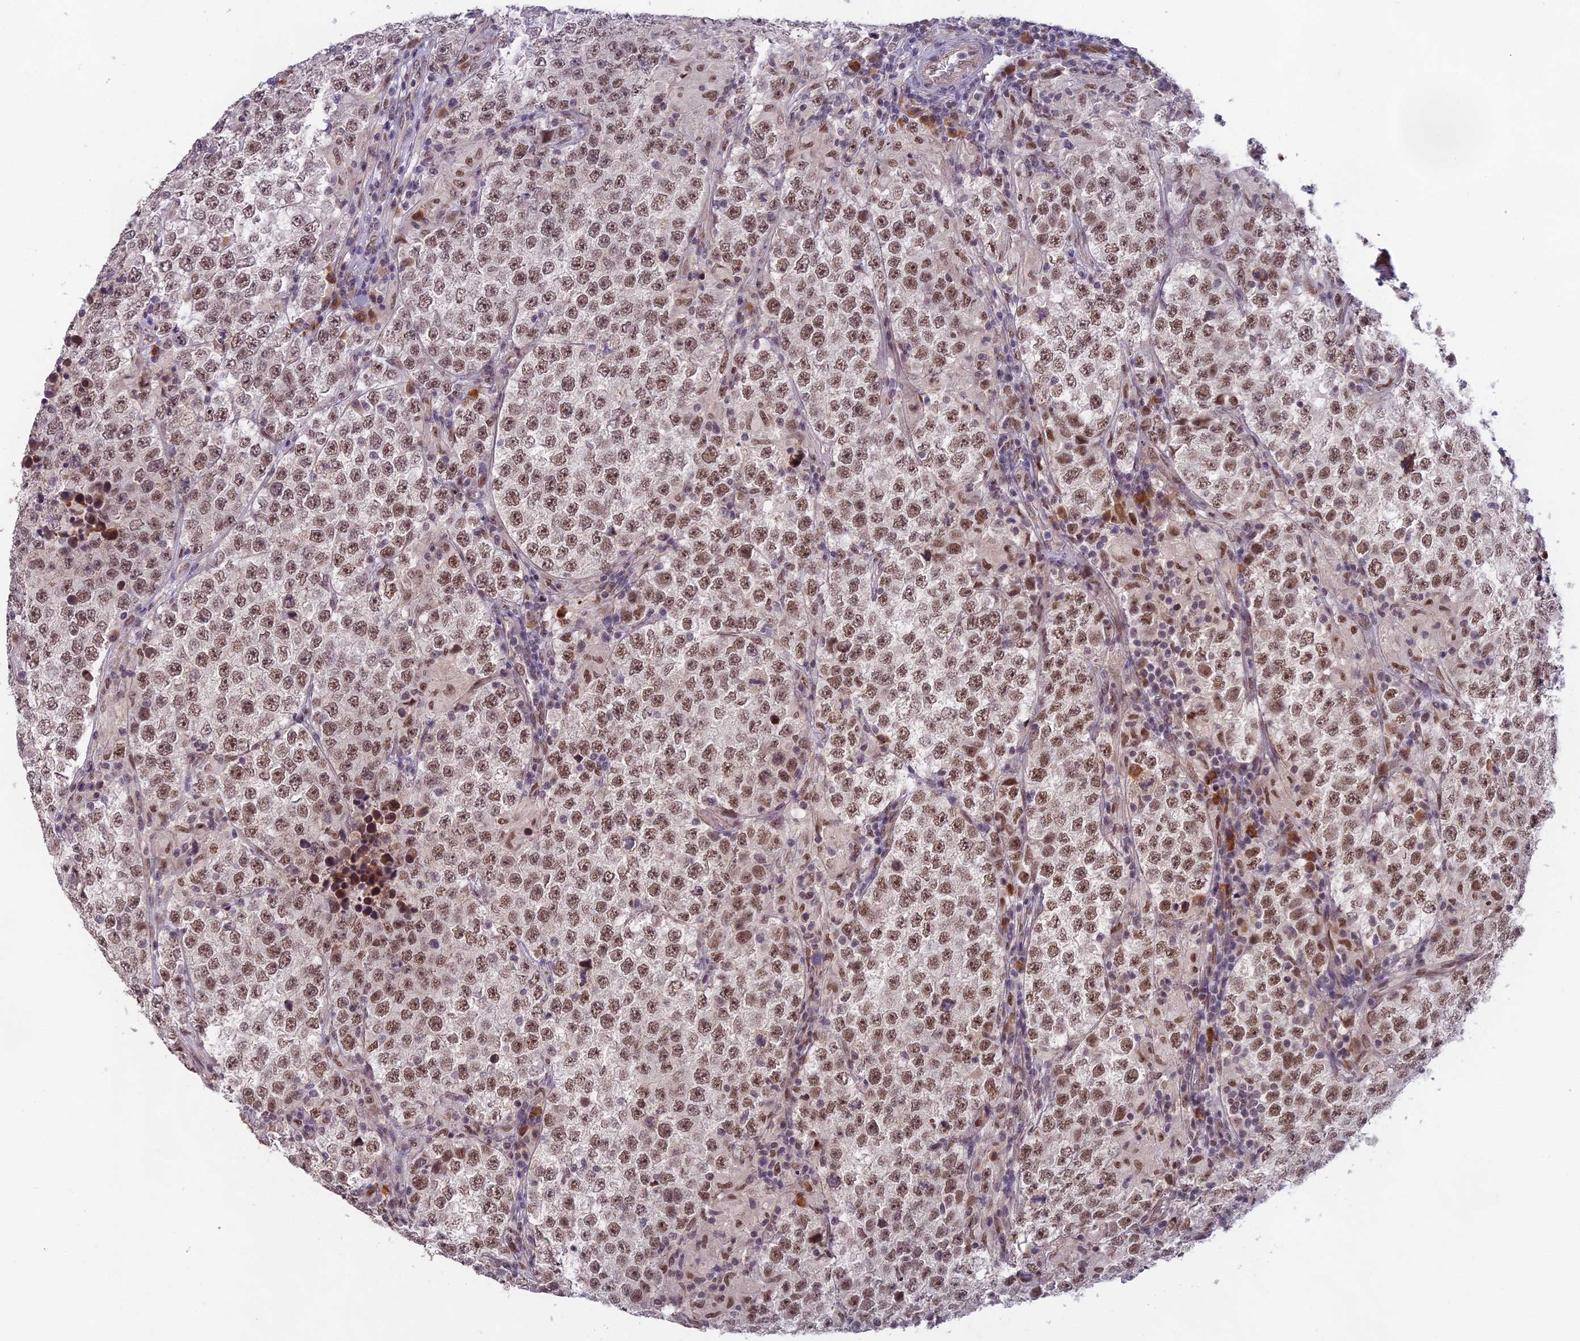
{"staining": {"intensity": "moderate", "quantity": ">75%", "location": "nuclear"}, "tissue": "testis cancer", "cell_type": "Tumor cells", "image_type": "cancer", "snomed": [{"axis": "morphology", "description": "Normal tissue, NOS"}, {"axis": "morphology", "description": "Urothelial carcinoma, High grade"}, {"axis": "morphology", "description": "Seminoma, NOS"}, {"axis": "morphology", "description": "Carcinoma, Embryonal, NOS"}, {"axis": "topography", "description": "Urinary bladder"}, {"axis": "topography", "description": "Testis"}], "caption": "Embryonal carcinoma (testis) stained for a protein demonstrates moderate nuclear positivity in tumor cells.", "gene": "MORF4L1", "patient": {"sex": "male", "age": 41}}